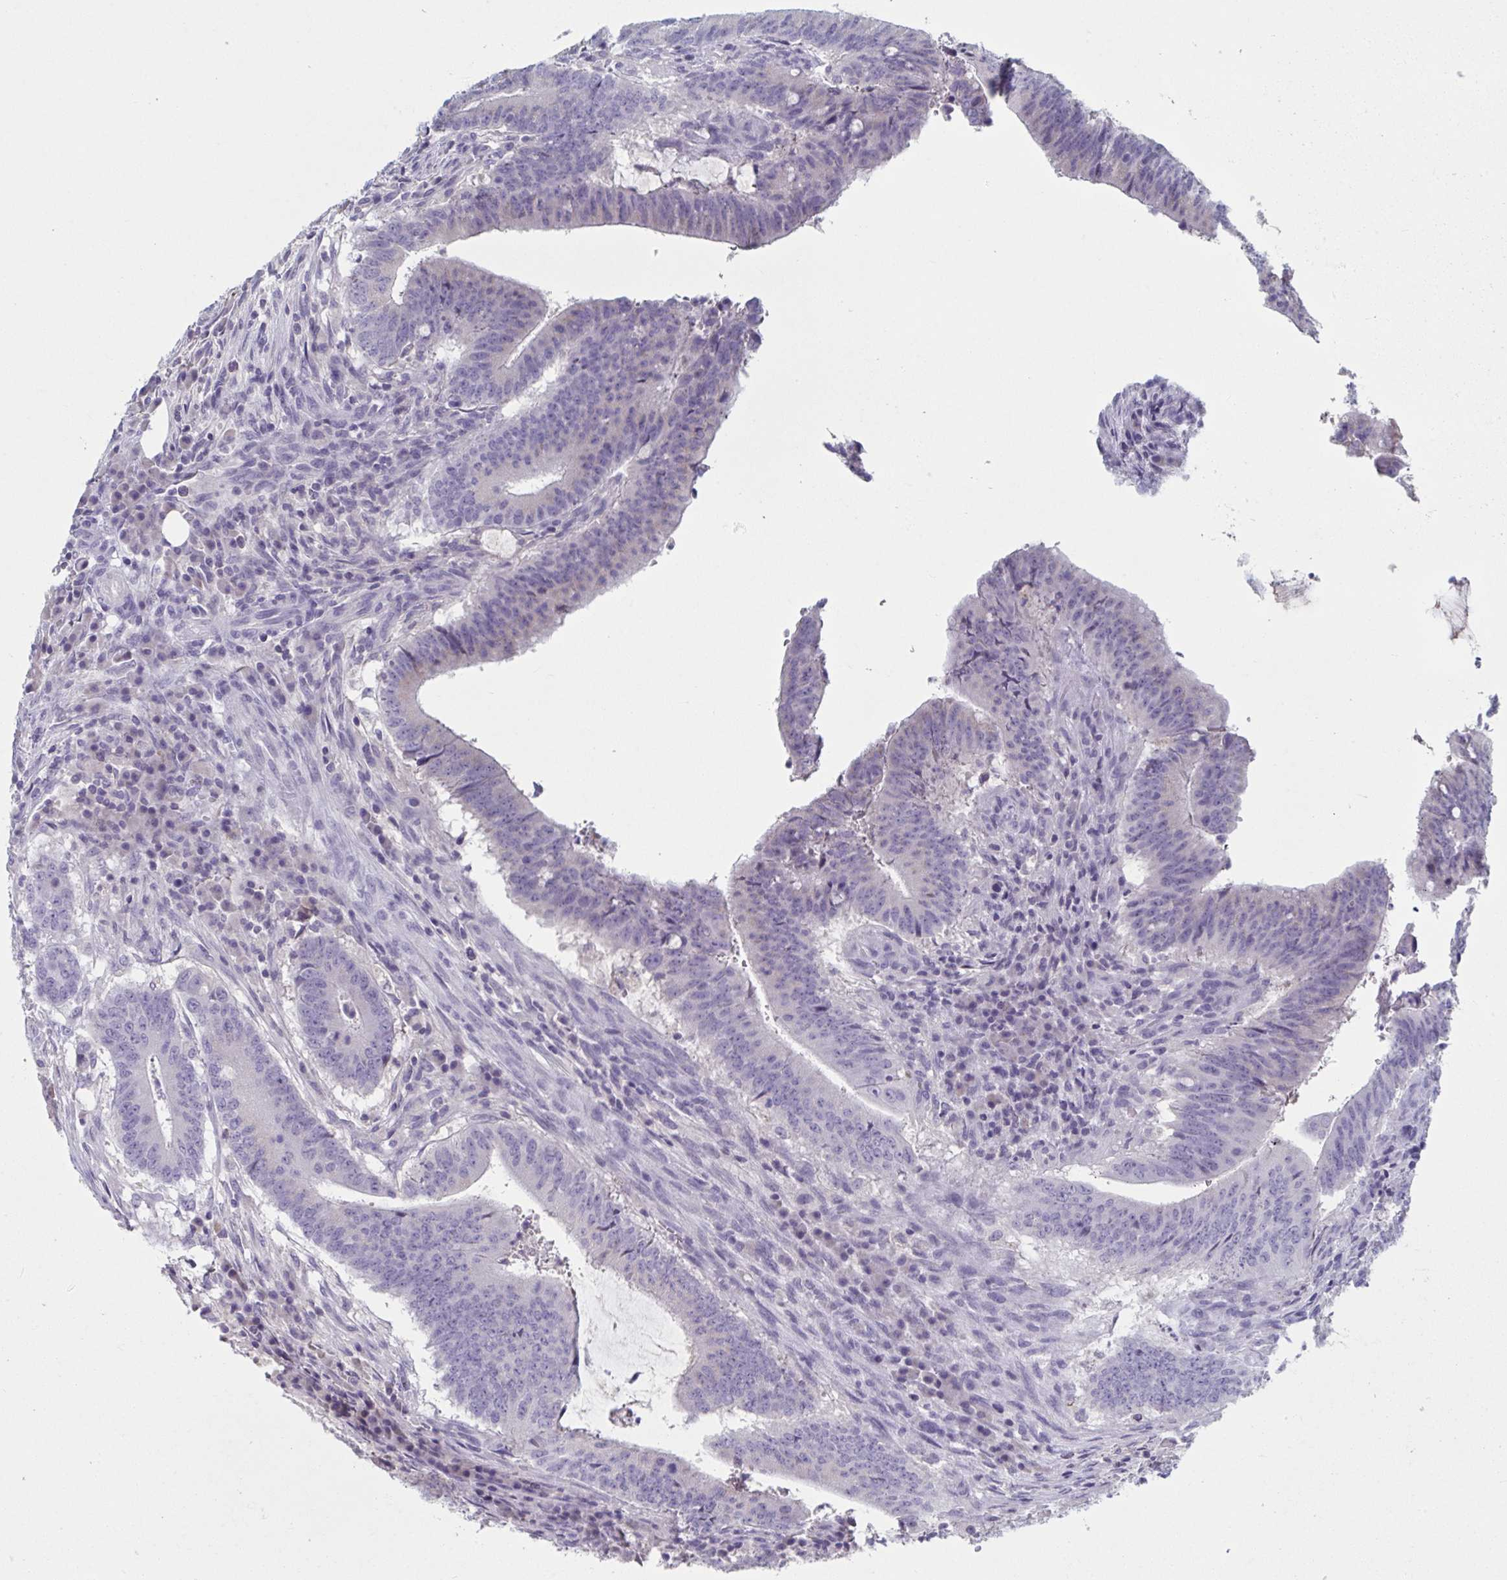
{"staining": {"intensity": "negative", "quantity": "none", "location": "none"}, "tissue": "colorectal cancer", "cell_type": "Tumor cells", "image_type": "cancer", "snomed": [{"axis": "morphology", "description": "Adenocarcinoma, NOS"}, {"axis": "topography", "description": "Colon"}], "caption": "Human colorectal adenocarcinoma stained for a protein using immunohistochemistry (IHC) reveals no expression in tumor cells.", "gene": "NDUFC2", "patient": {"sex": "female", "age": 43}}